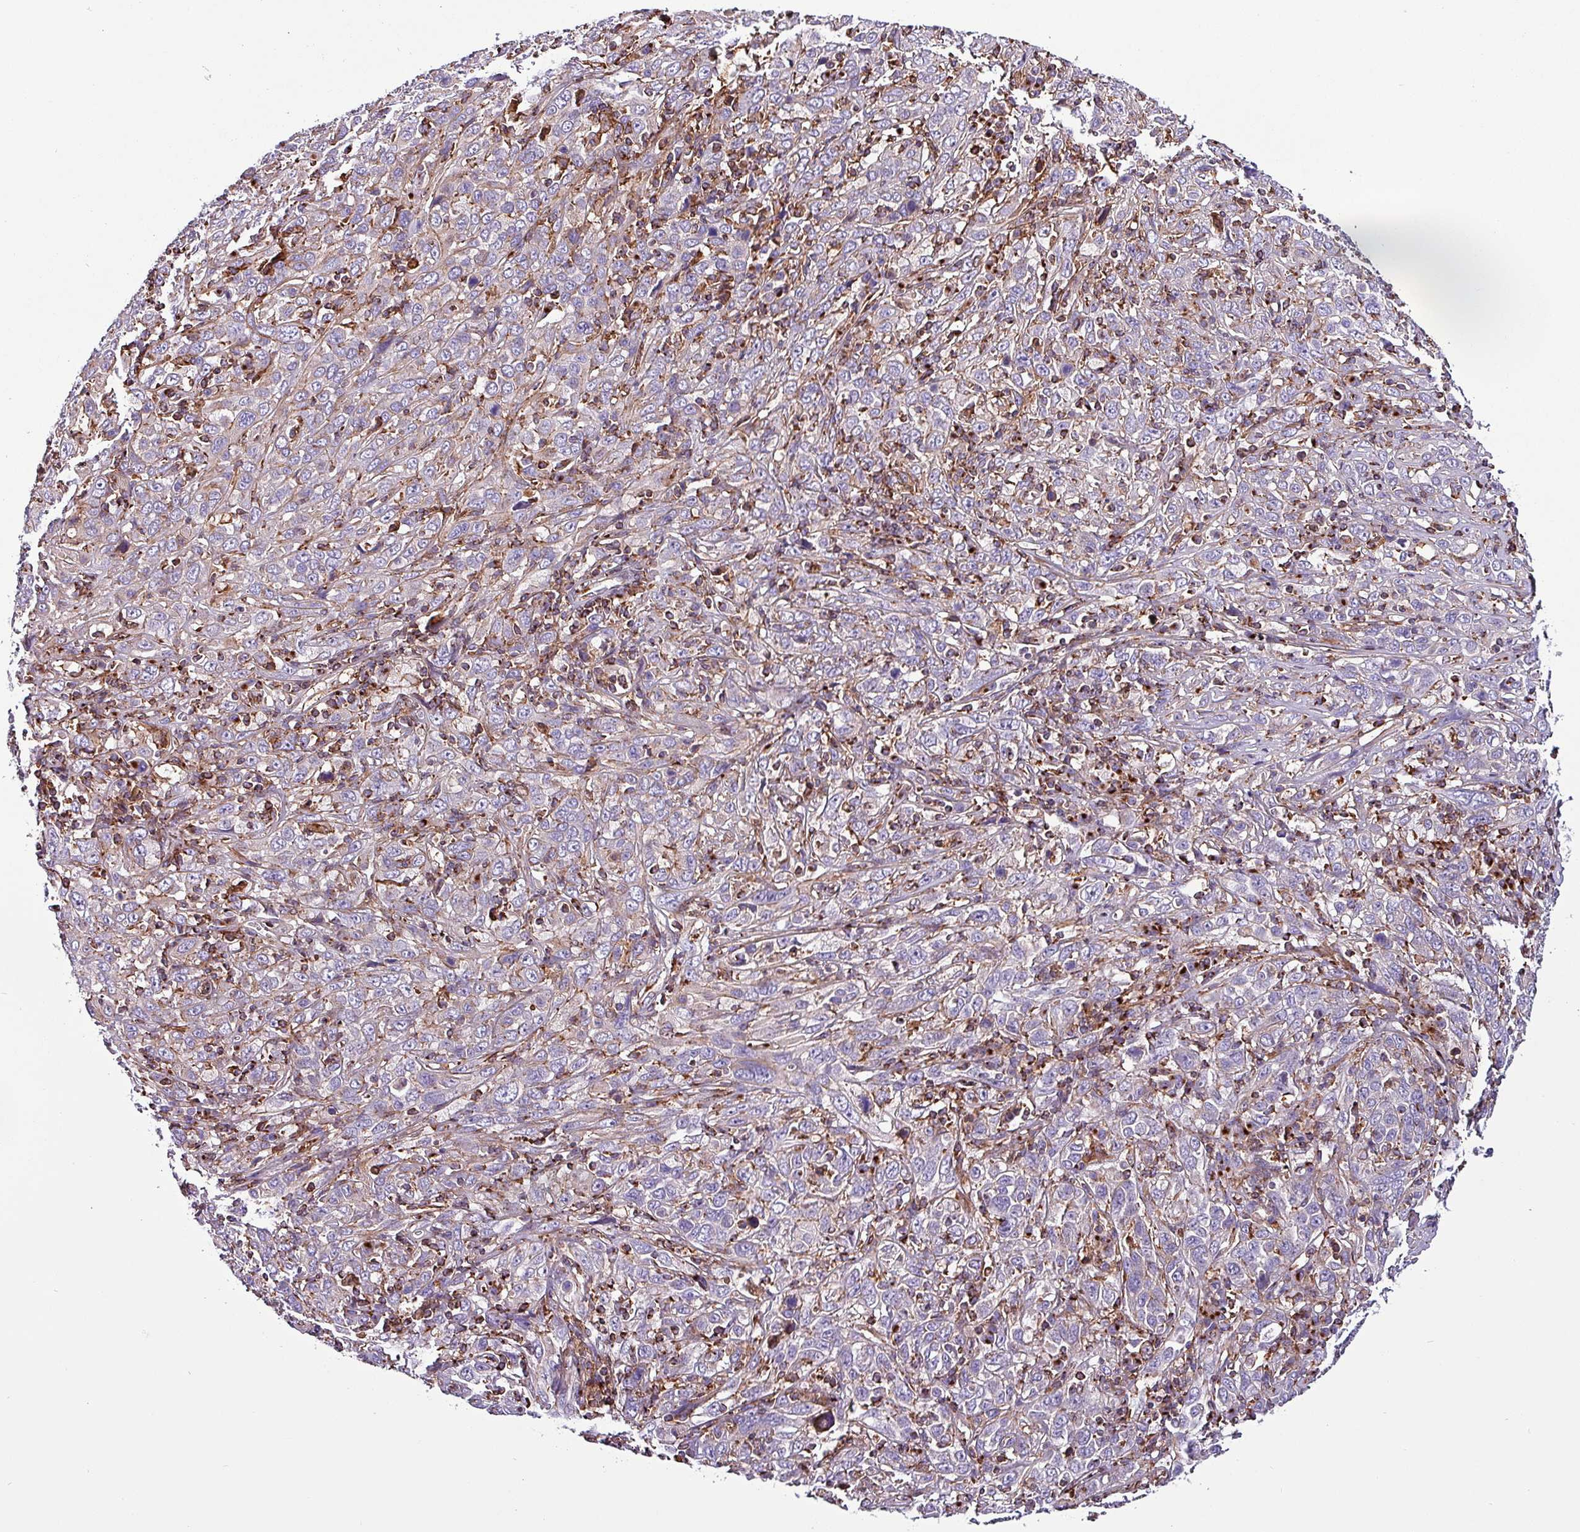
{"staining": {"intensity": "negative", "quantity": "none", "location": "none"}, "tissue": "cervical cancer", "cell_type": "Tumor cells", "image_type": "cancer", "snomed": [{"axis": "morphology", "description": "Squamous cell carcinoma, NOS"}, {"axis": "topography", "description": "Cervix"}], "caption": "DAB immunohistochemical staining of human squamous cell carcinoma (cervical) reveals no significant expression in tumor cells.", "gene": "VAMP4", "patient": {"sex": "female", "age": 46}}